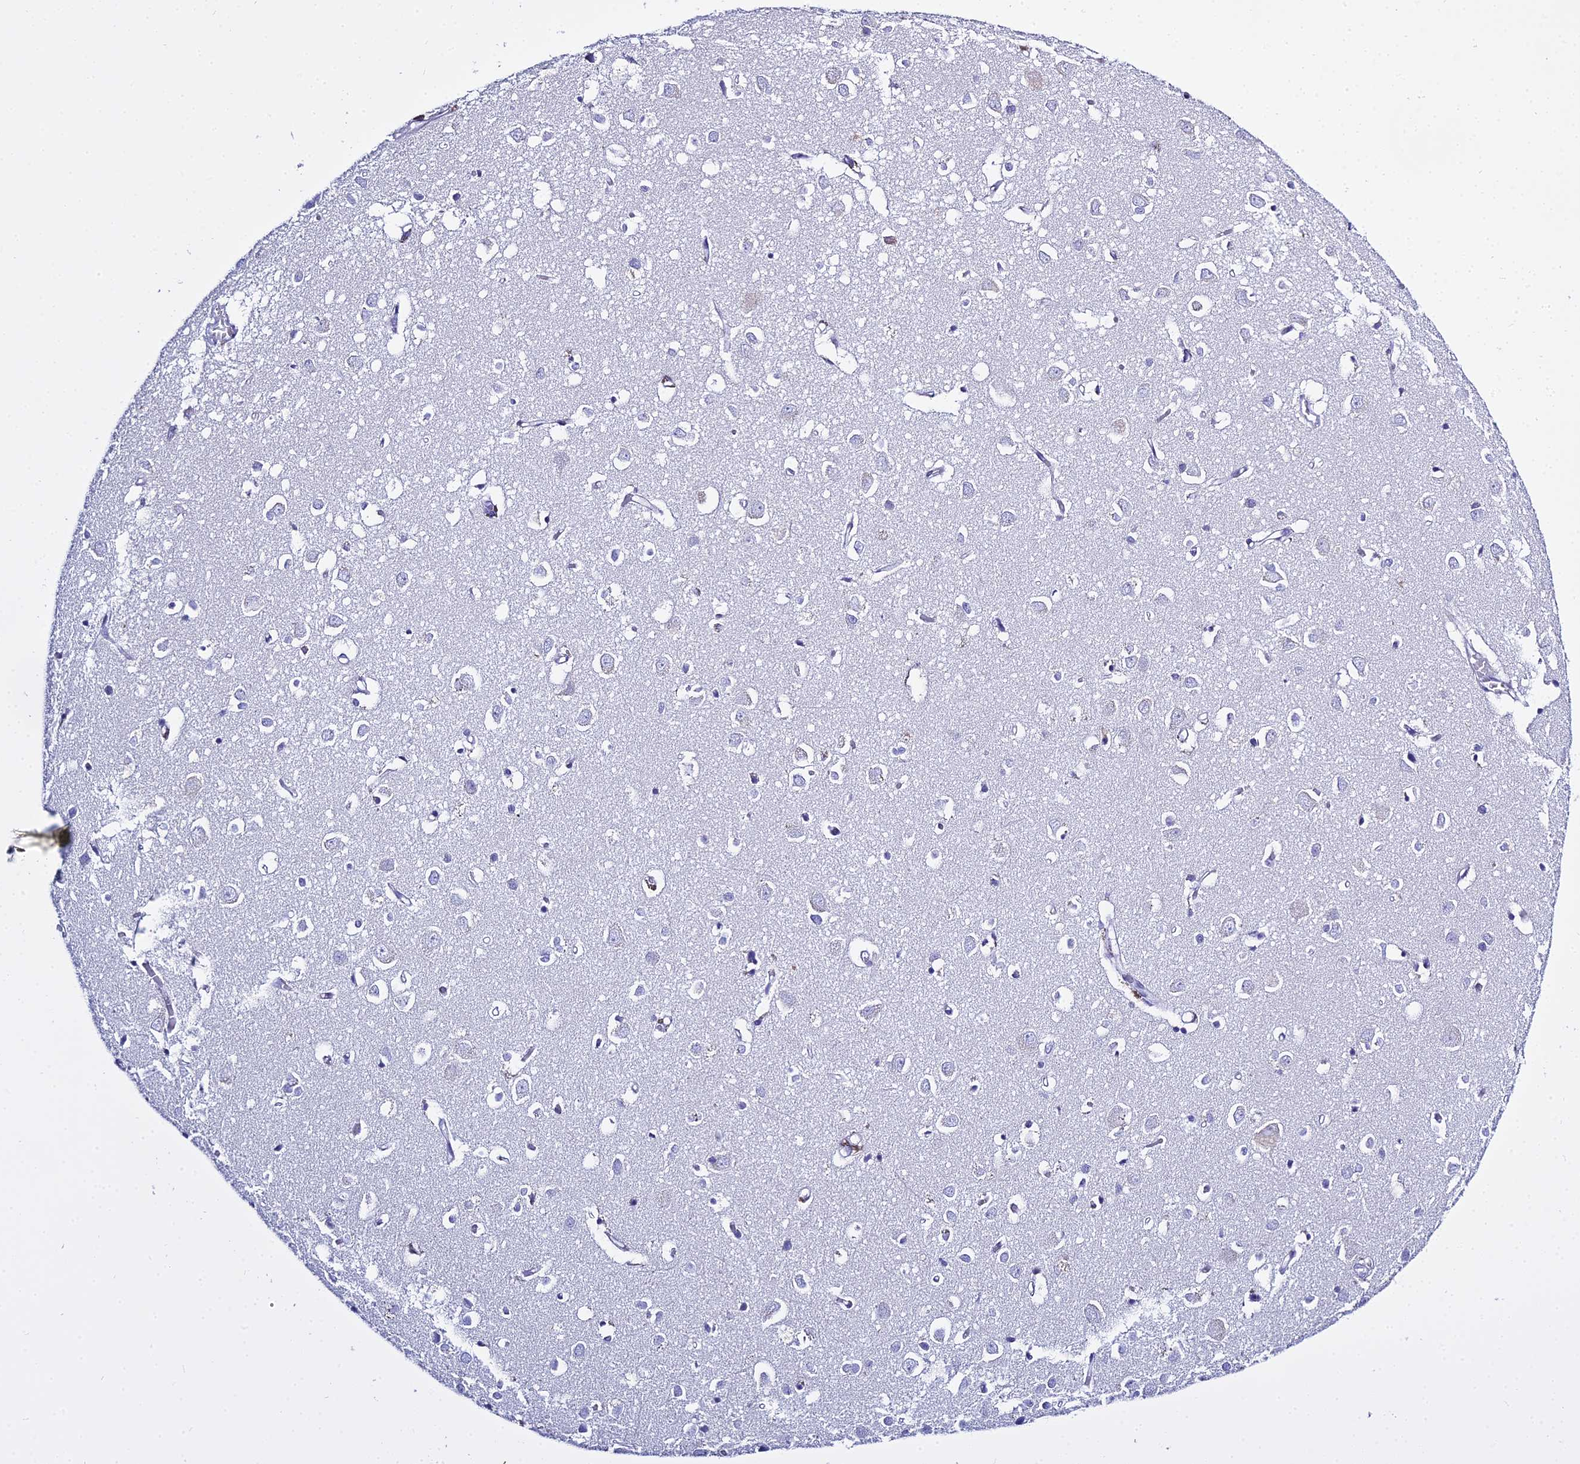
{"staining": {"intensity": "negative", "quantity": "none", "location": "none"}, "tissue": "cerebral cortex", "cell_type": "Endothelial cells", "image_type": "normal", "snomed": [{"axis": "morphology", "description": "Normal tissue, NOS"}, {"axis": "topography", "description": "Cerebral cortex"}], "caption": "Immunohistochemical staining of unremarkable human cerebral cortex exhibits no significant staining in endothelial cells. (Immunohistochemistry (ihc), brightfield microscopy, high magnification).", "gene": "CD5", "patient": {"sex": "female", "age": 64}}